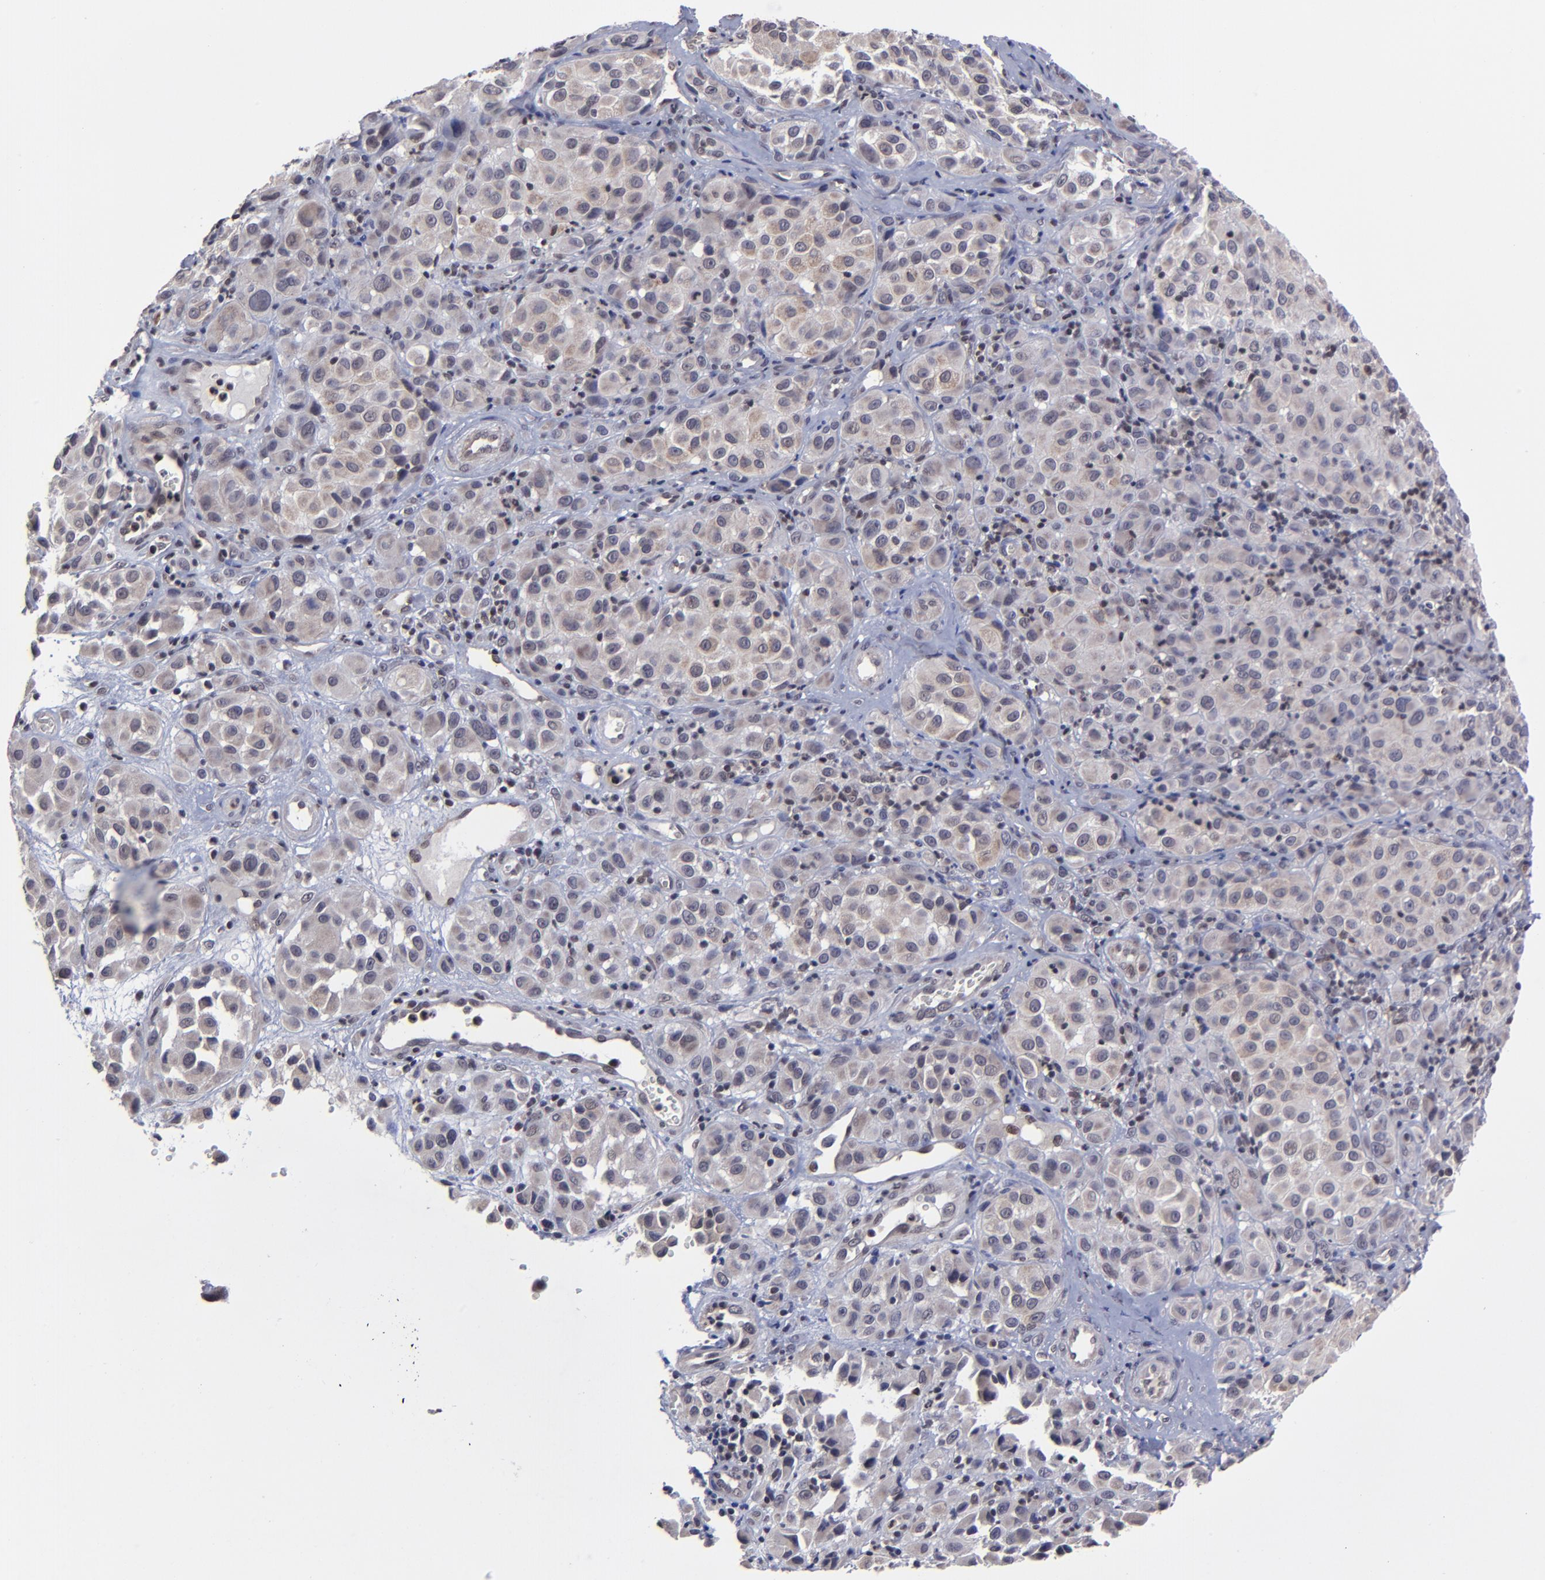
{"staining": {"intensity": "weak", "quantity": "<25%", "location": "cytoplasmic/membranous"}, "tissue": "melanoma", "cell_type": "Tumor cells", "image_type": "cancer", "snomed": [{"axis": "morphology", "description": "Malignant melanoma, NOS"}, {"axis": "topography", "description": "Skin"}], "caption": "Protein analysis of melanoma shows no significant staining in tumor cells.", "gene": "ZNF419", "patient": {"sex": "female", "age": 21}}